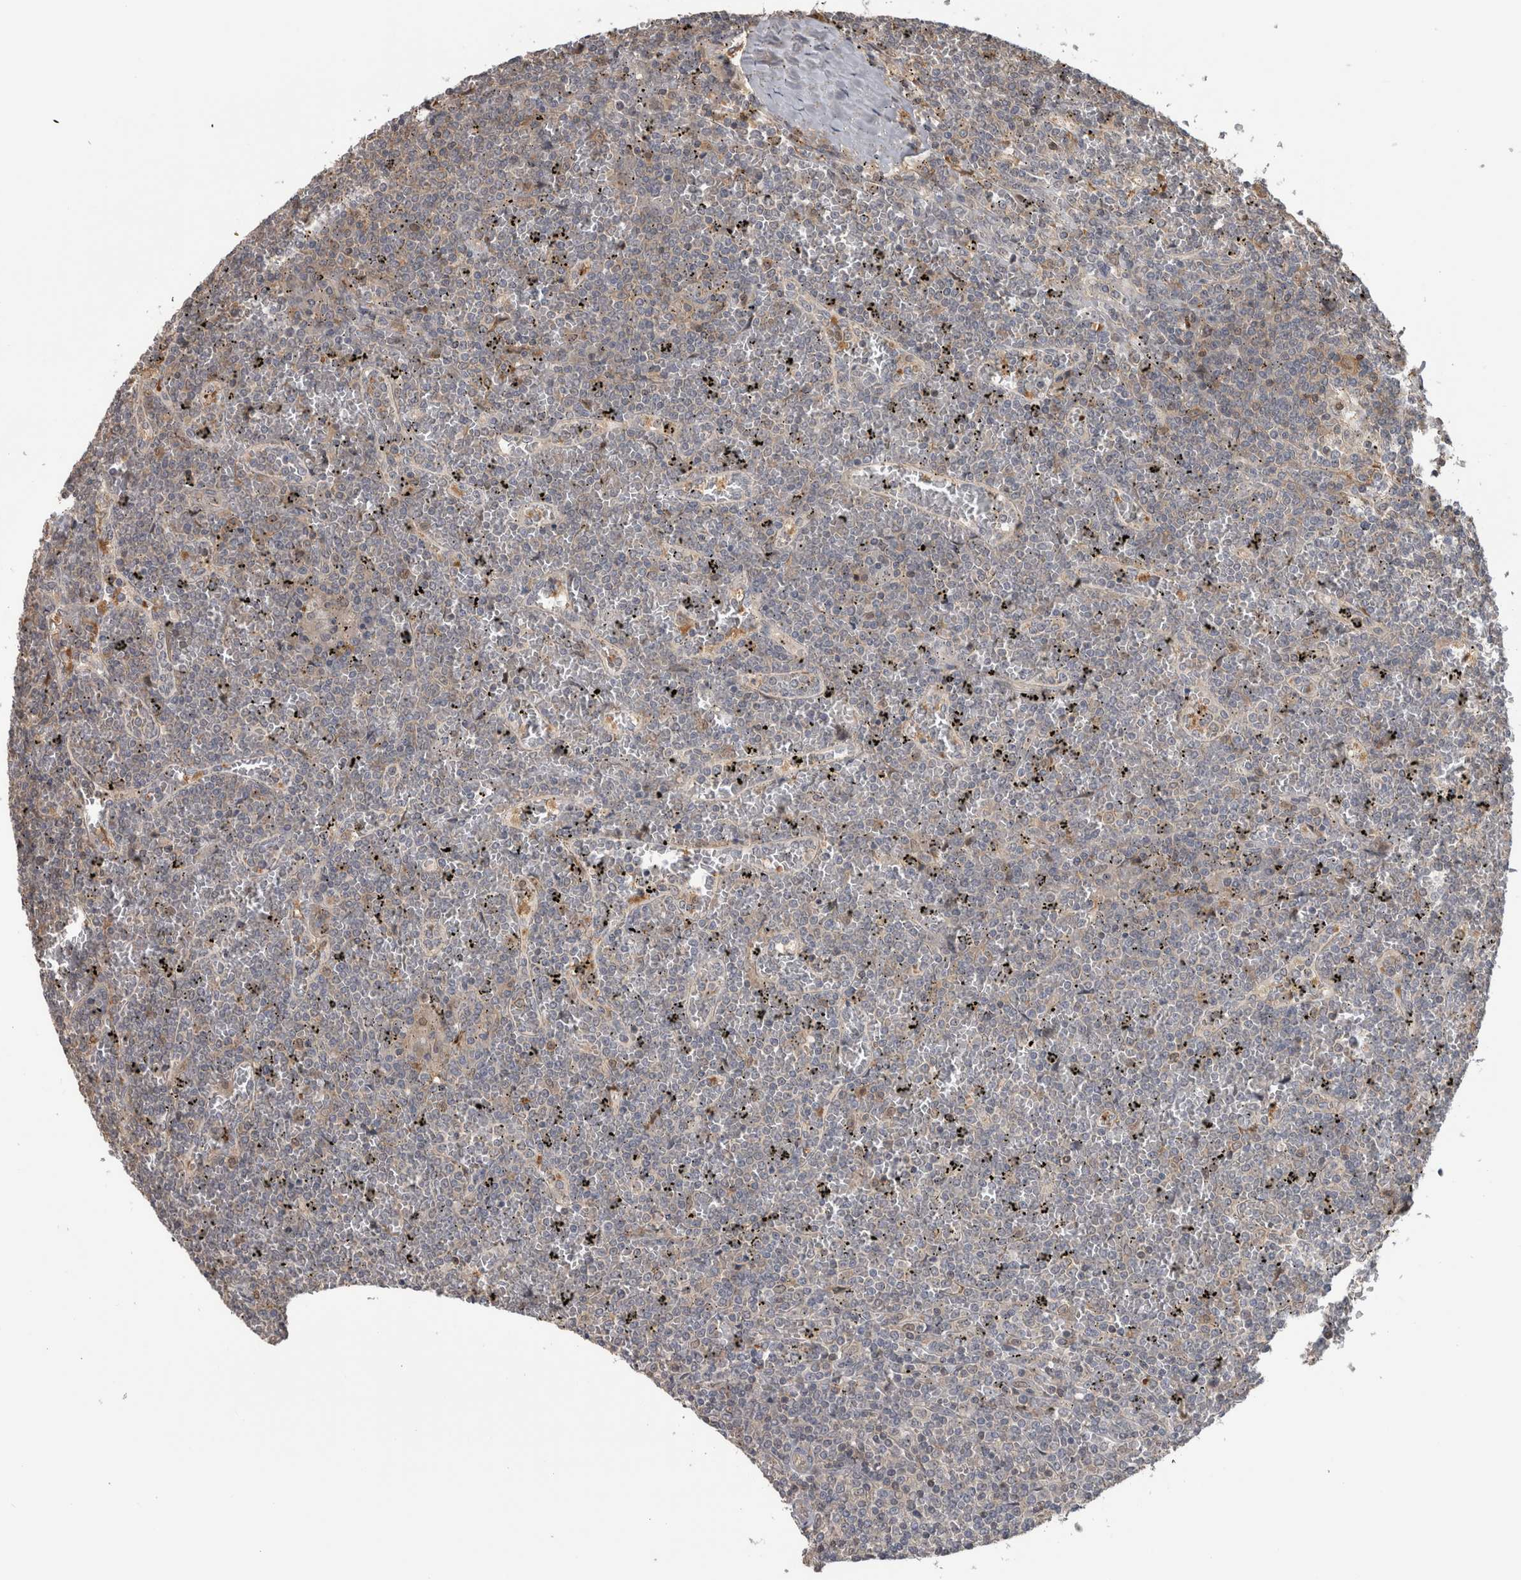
{"staining": {"intensity": "weak", "quantity": "<25%", "location": "cytoplasmic/membranous"}, "tissue": "lymphoma", "cell_type": "Tumor cells", "image_type": "cancer", "snomed": [{"axis": "morphology", "description": "Malignant lymphoma, non-Hodgkin's type, Low grade"}, {"axis": "topography", "description": "Spleen"}], "caption": "High magnification brightfield microscopy of malignant lymphoma, non-Hodgkin's type (low-grade) stained with DAB (3,3'-diaminobenzidine) (brown) and counterstained with hematoxylin (blue): tumor cells show no significant positivity. (DAB IHC with hematoxylin counter stain).", "gene": "USH1G", "patient": {"sex": "female", "age": 19}}